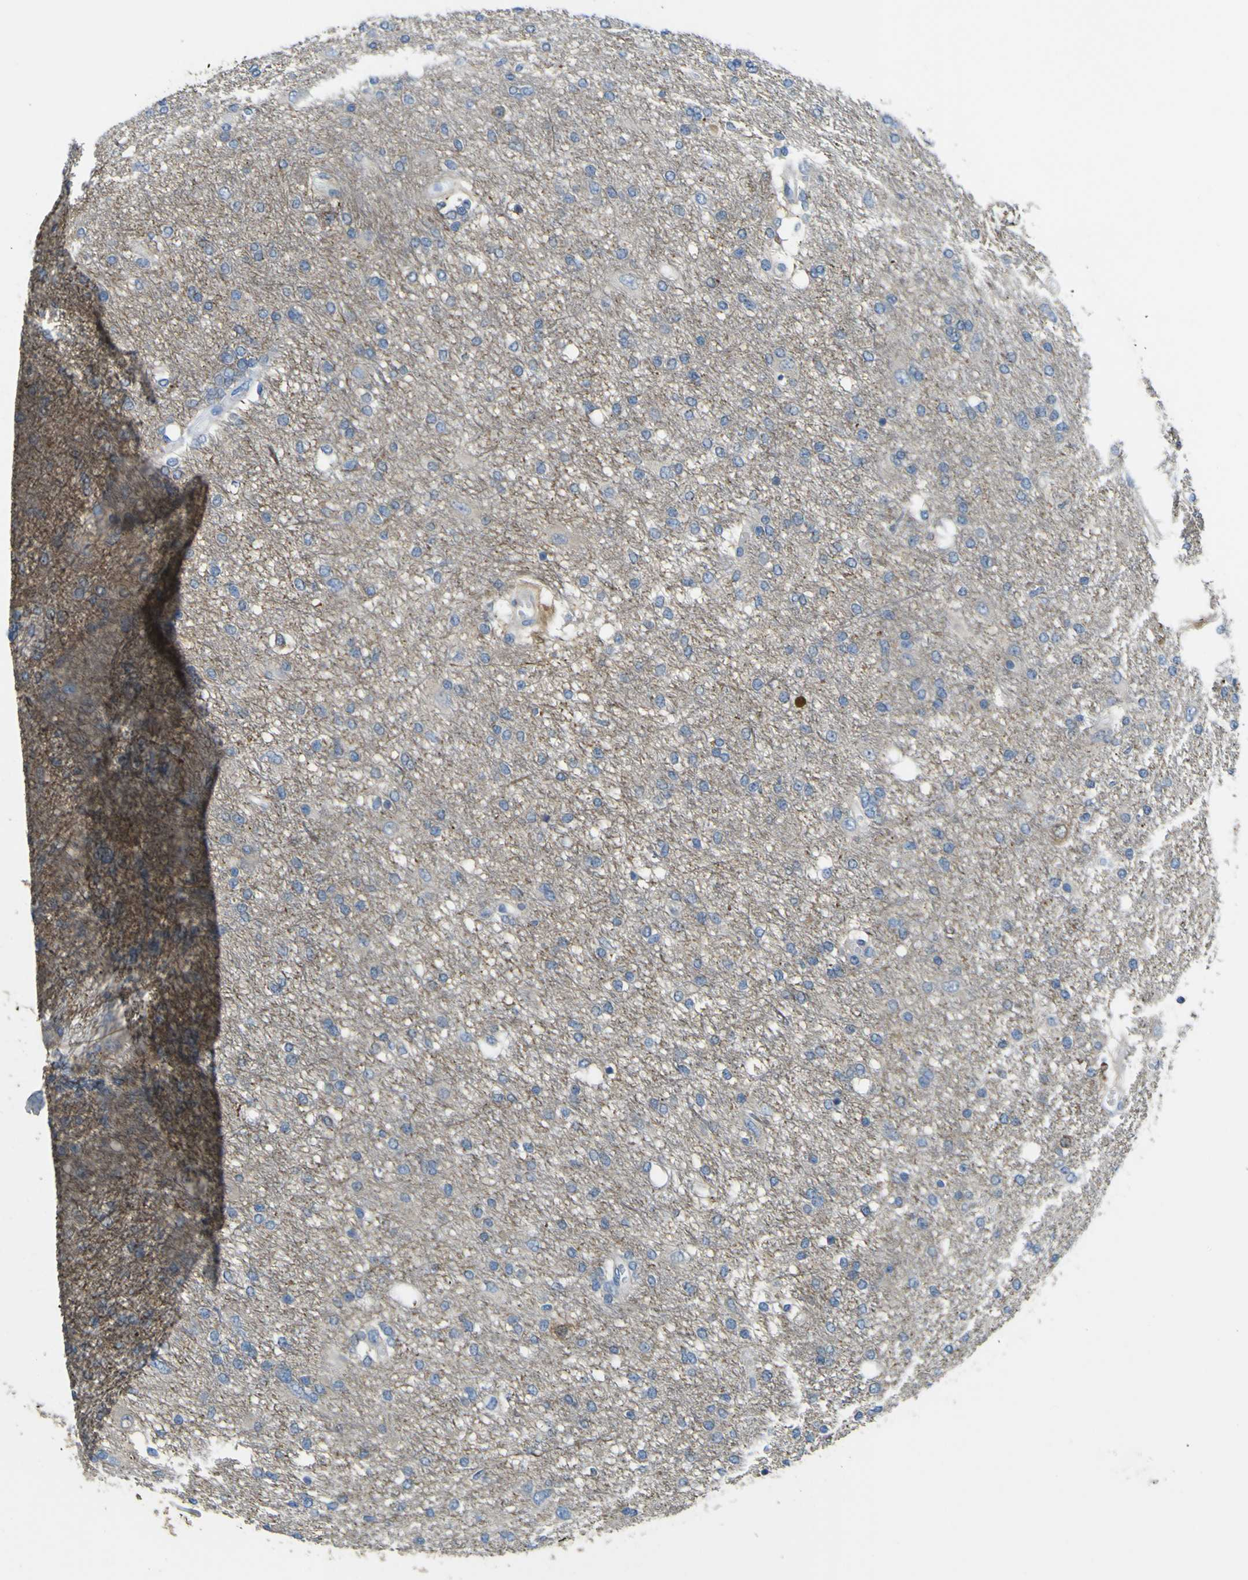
{"staining": {"intensity": "negative", "quantity": "none", "location": "none"}, "tissue": "glioma", "cell_type": "Tumor cells", "image_type": "cancer", "snomed": [{"axis": "morphology", "description": "Glioma, malignant, High grade"}, {"axis": "topography", "description": "Brain"}], "caption": "There is no significant staining in tumor cells of malignant high-grade glioma. The staining is performed using DAB brown chromogen with nuclei counter-stained in using hematoxylin.", "gene": "ALDH18A1", "patient": {"sex": "female", "age": 59}}